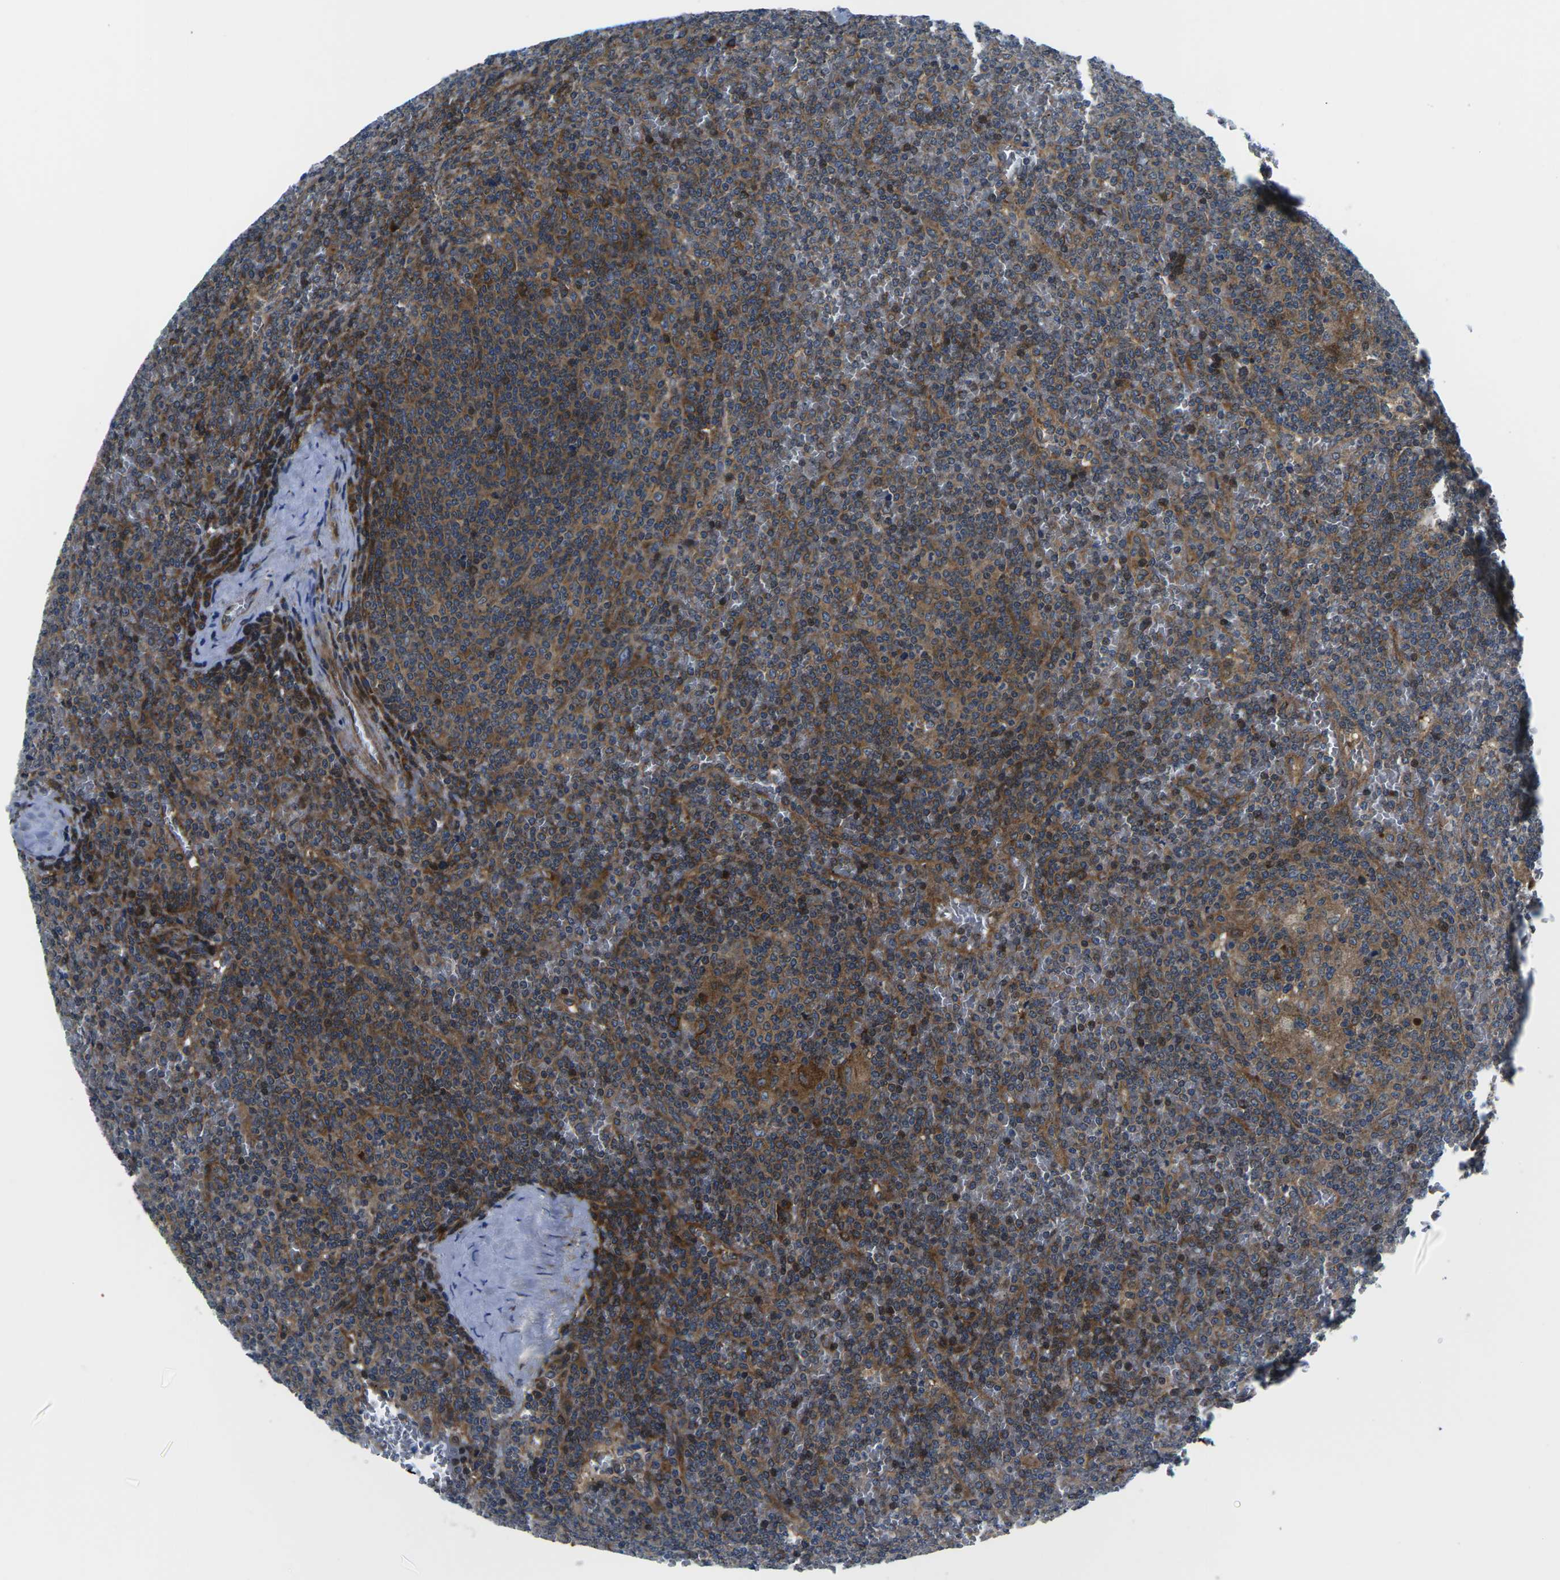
{"staining": {"intensity": "moderate", "quantity": "25%-75%", "location": "cytoplasmic/membranous,nuclear"}, "tissue": "lymphoma", "cell_type": "Tumor cells", "image_type": "cancer", "snomed": [{"axis": "morphology", "description": "Malignant lymphoma, non-Hodgkin's type, Low grade"}, {"axis": "topography", "description": "Spleen"}], "caption": "Tumor cells reveal medium levels of moderate cytoplasmic/membranous and nuclear expression in approximately 25%-75% of cells in low-grade malignant lymphoma, non-Hodgkin's type. (brown staining indicates protein expression, while blue staining denotes nuclei).", "gene": "EIF4E", "patient": {"sex": "female", "age": 19}}